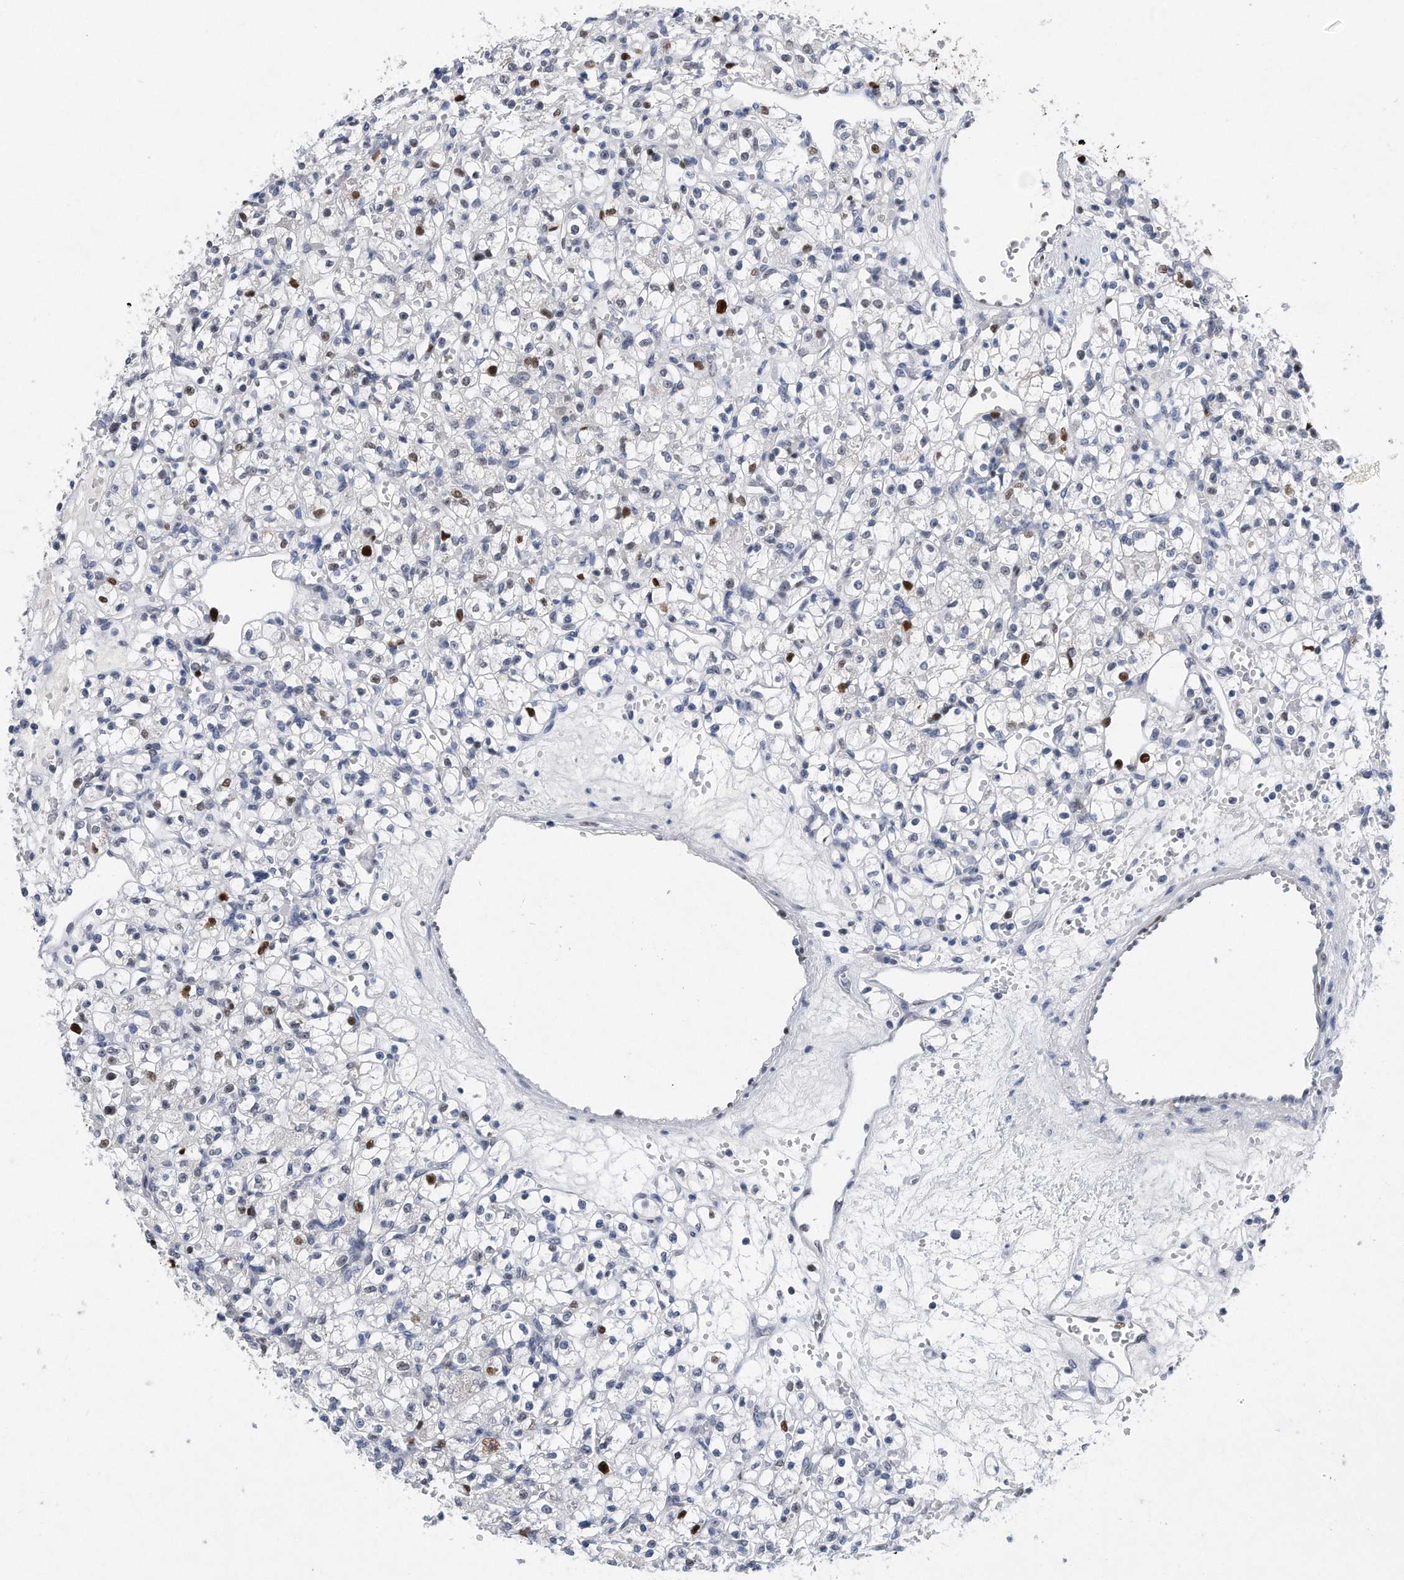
{"staining": {"intensity": "strong", "quantity": "<25%", "location": "nuclear"}, "tissue": "renal cancer", "cell_type": "Tumor cells", "image_type": "cancer", "snomed": [{"axis": "morphology", "description": "Adenocarcinoma, NOS"}, {"axis": "topography", "description": "Kidney"}], "caption": "A brown stain highlights strong nuclear staining of a protein in renal cancer (adenocarcinoma) tumor cells. (DAB (3,3'-diaminobenzidine) IHC, brown staining for protein, blue staining for nuclei).", "gene": "PCNA", "patient": {"sex": "female", "age": 59}}